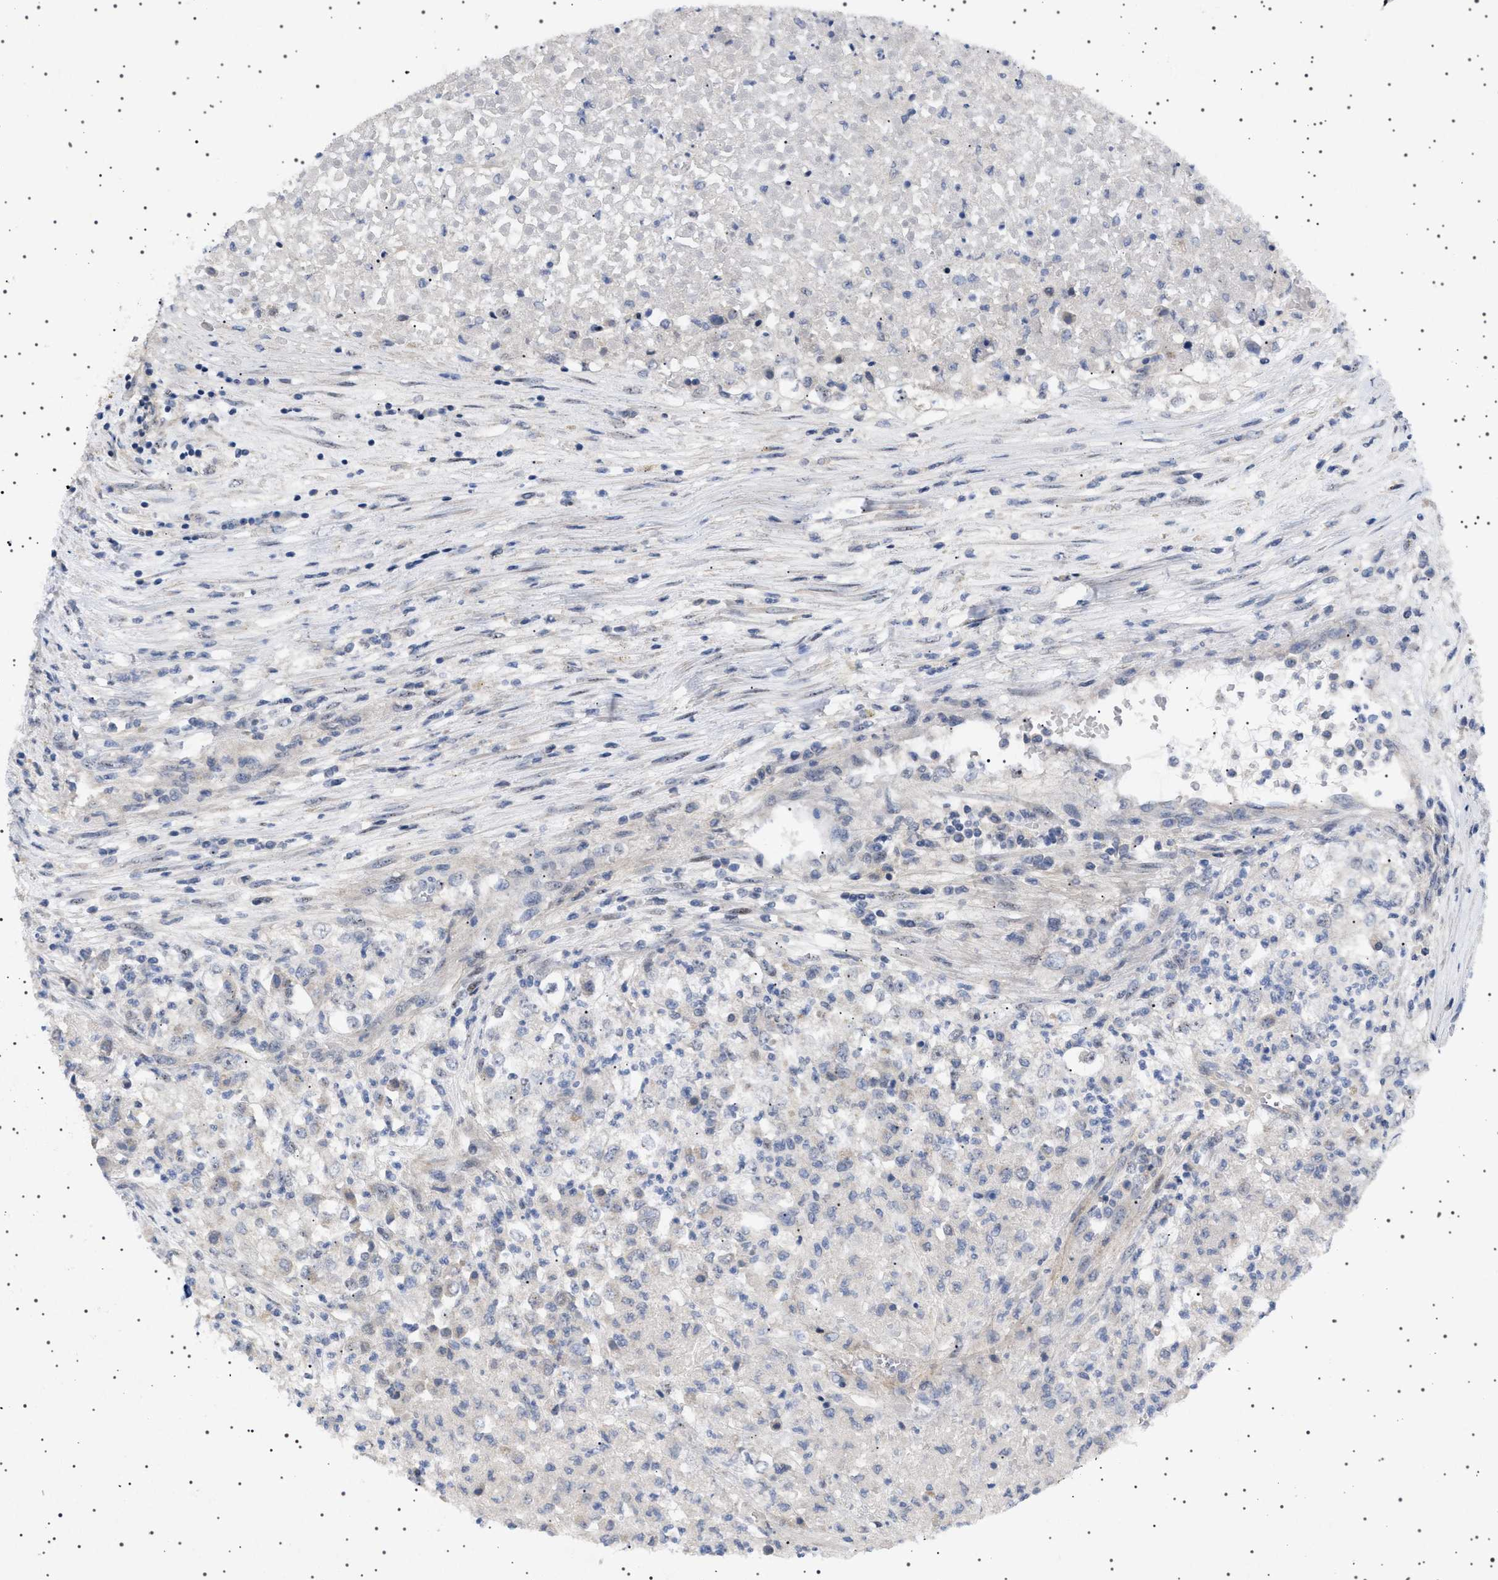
{"staining": {"intensity": "negative", "quantity": "none", "location": "none"}, "tissue": "renal cancer", "cell_type": "Tumor cells", "image_type": "cancer", "snomed": [{"axis": "morphology", "description": "Adenocarcinoma, NOS"}, {"axis": "topography", "description": "Kidney"}], "caption": "Histopathology image shows no significant protein staining in tumor cells of adenocarcinoma (renal).", "gene": "HTR1A", "patient": {"sex": "female", "age": 54}}